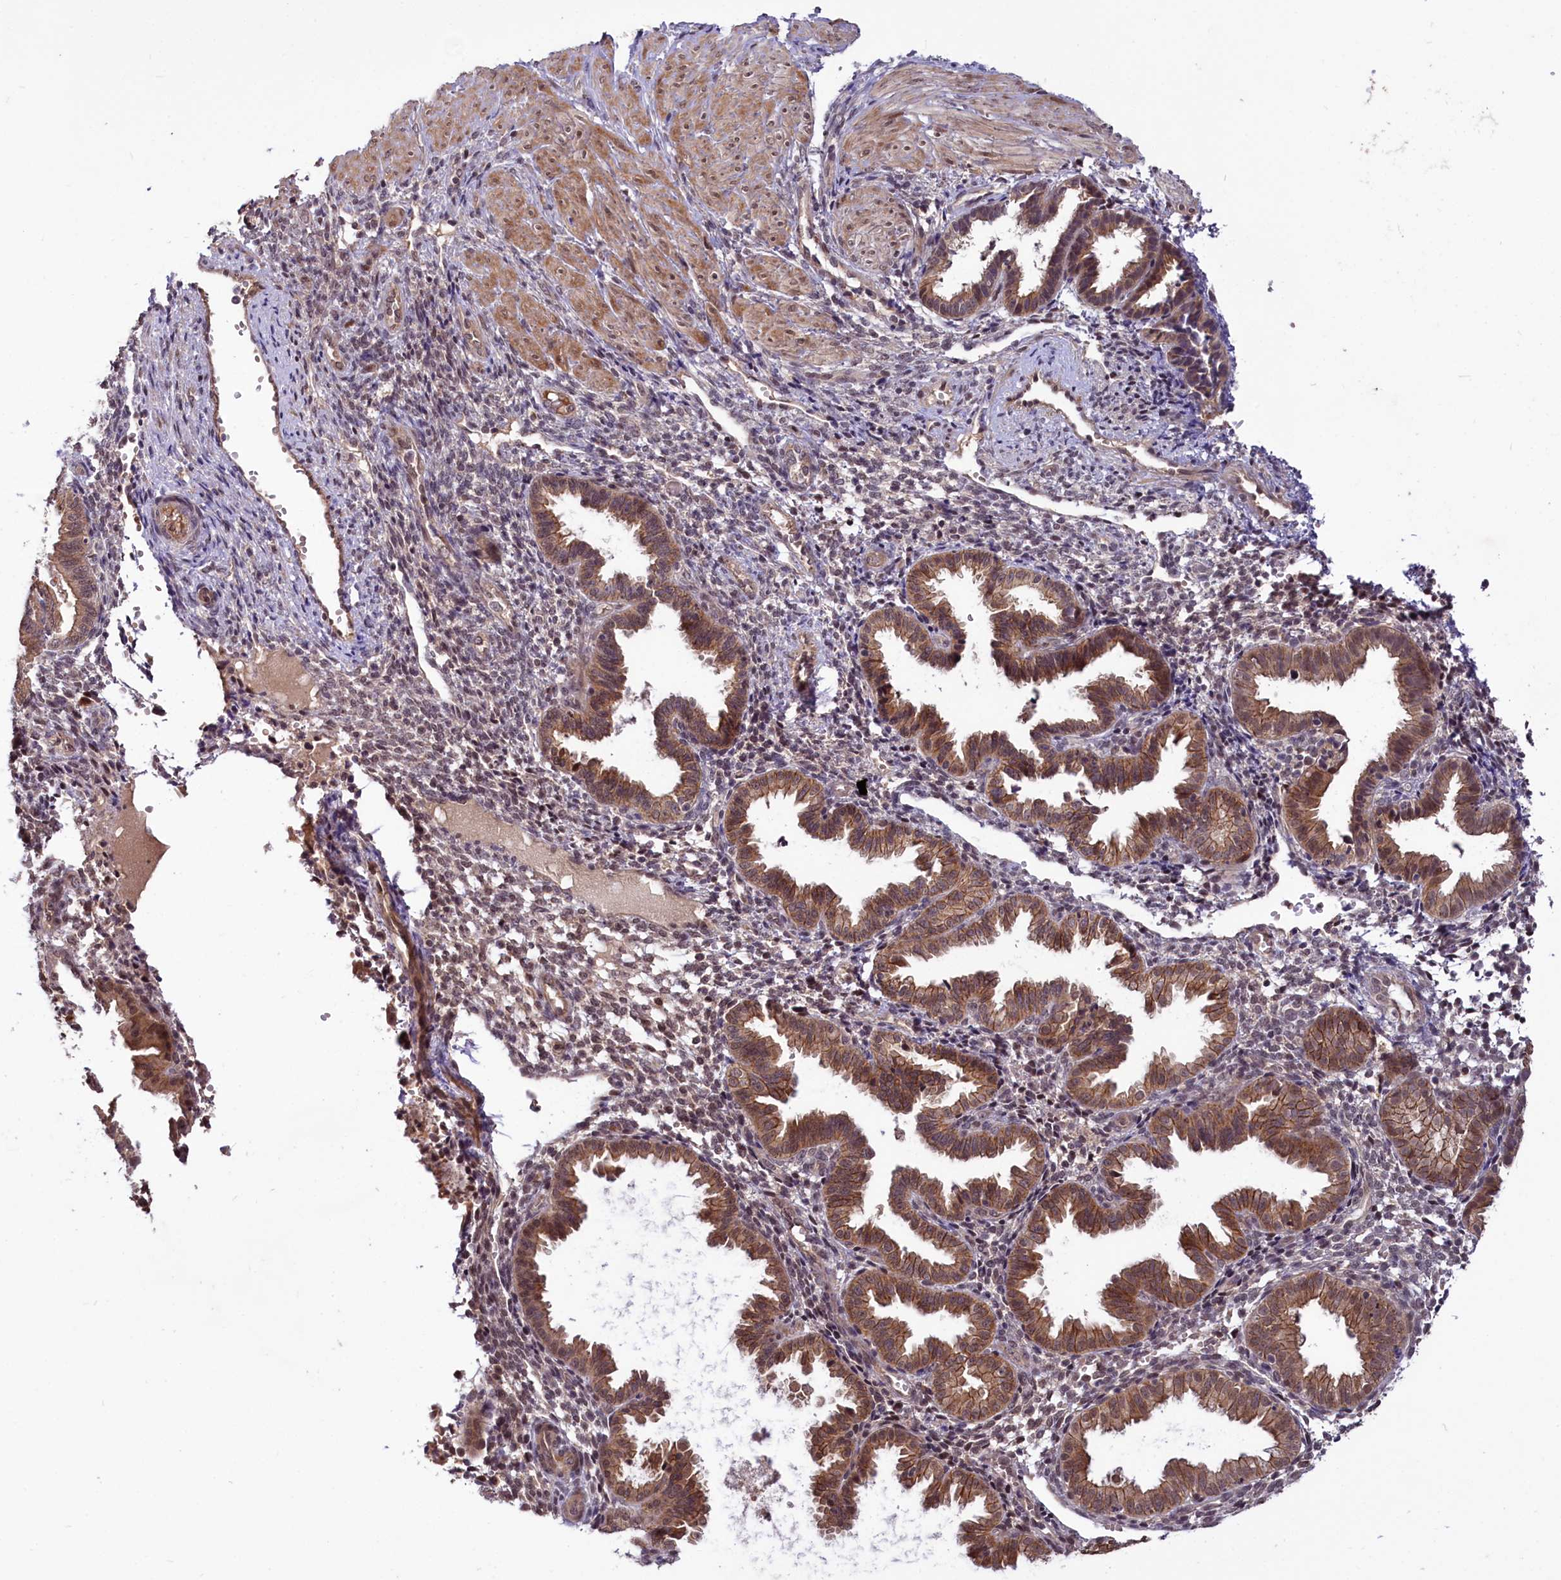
{"staining": {"intensity": "moderate", "quantity": "<25%", "location": "nuclear"}, "tissue": "endometrium", "cell_type": "Cells in endometrial stroma", "image_type": "normal", "snomed": [{"axis": "morphology", "description": "Normal tissue, NOS"}, {"axis": "topography", "description": "Endometrium"}], "caption": "Immunohistochemistry staining of unremarkable endometrium, which displays low levels of moderate nuclear staining in about <25% of cells in endometrial stroma indicating moderate nuclear protein positivity. The staining was performed using DAB (3,3'-diaminobenzidine) (brown) for protein detection and nuclei were counterstained in hematoxylin (blue).", "gene": "UBE3A", "patient": {"sex": "female", "age": 33}}